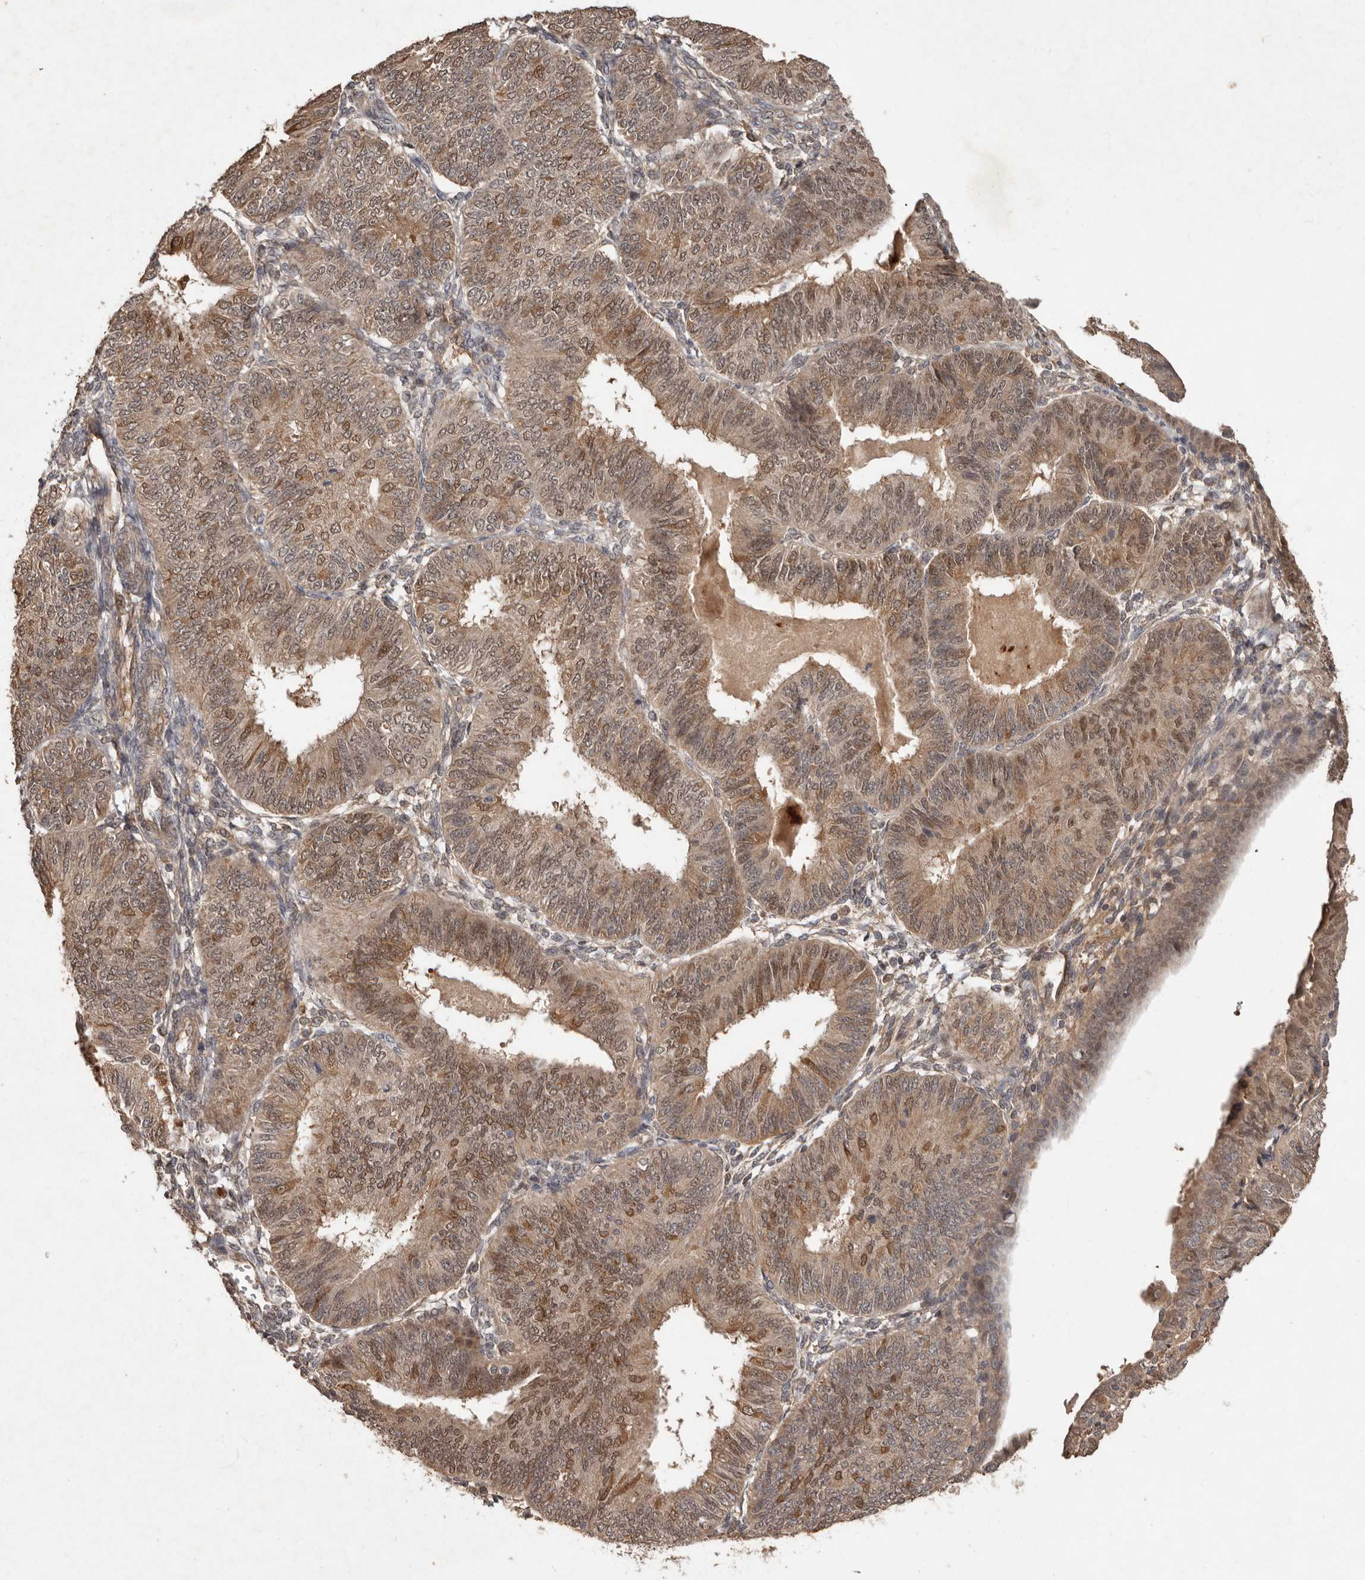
{"staining": {"intensity": "moderate", "quantity": ">75%", "location": "cytoplasmic/membranous,nuclear"}, "tissue": "endometrial cancer", "cell_type": "Tumor cells", "image_type": "cancer", "snomed": [{"axis": "morphology", "description": "Adenocarcinoma, NOS"}, {"axis": "topography", "description": "Endometrium"}], "caption": "Immunohistochemical staining of endometrial cancer (adenocarcinoma) exhibits moderate cytoplasmic/membranous and nuclear protein expression in approximately >75% of tumor cells. (DAB IHC with brightfield microscopy, high magnification).", "gene": "KIF26B", "patient": {"sex": "female", "age": 58}}